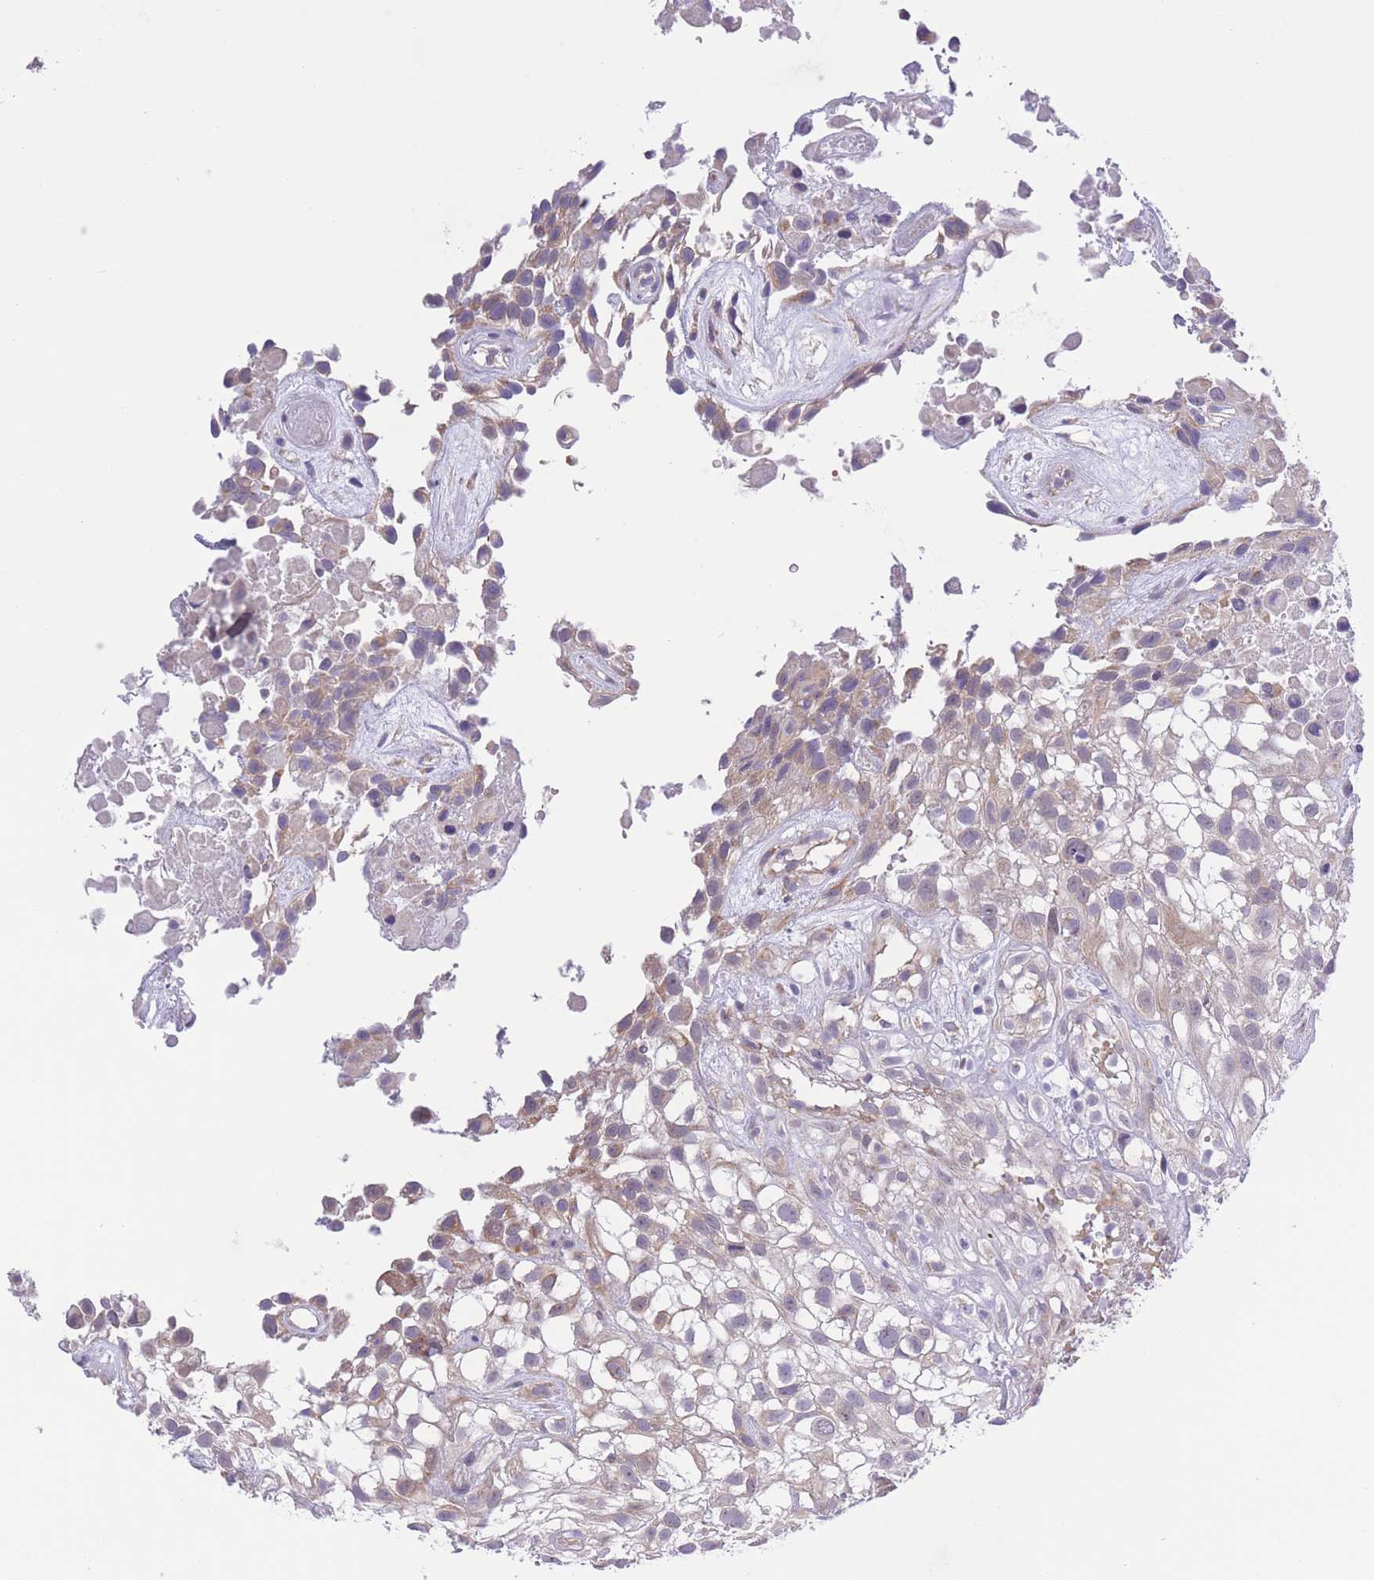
{"staining": {"intensity": "weak", "quantity": "<25%", "location": "cytoplasmic/membranous"}, "tissue": "urothelial cancer", "cell_type": "Tumor cells", "image_type": "cancer", "snomed": [{"axis": "morphology", "description": "Urothelial carcinoma, High grade"}, {"axis": "topography", "description": "Urinary bladder"}], "caption": "Urothelial cancer was stained to show a protein in brown. There is no significant staining in tumor cells.", "gene": "WWOX", "patient": {"sex": "male", "age": 56}}